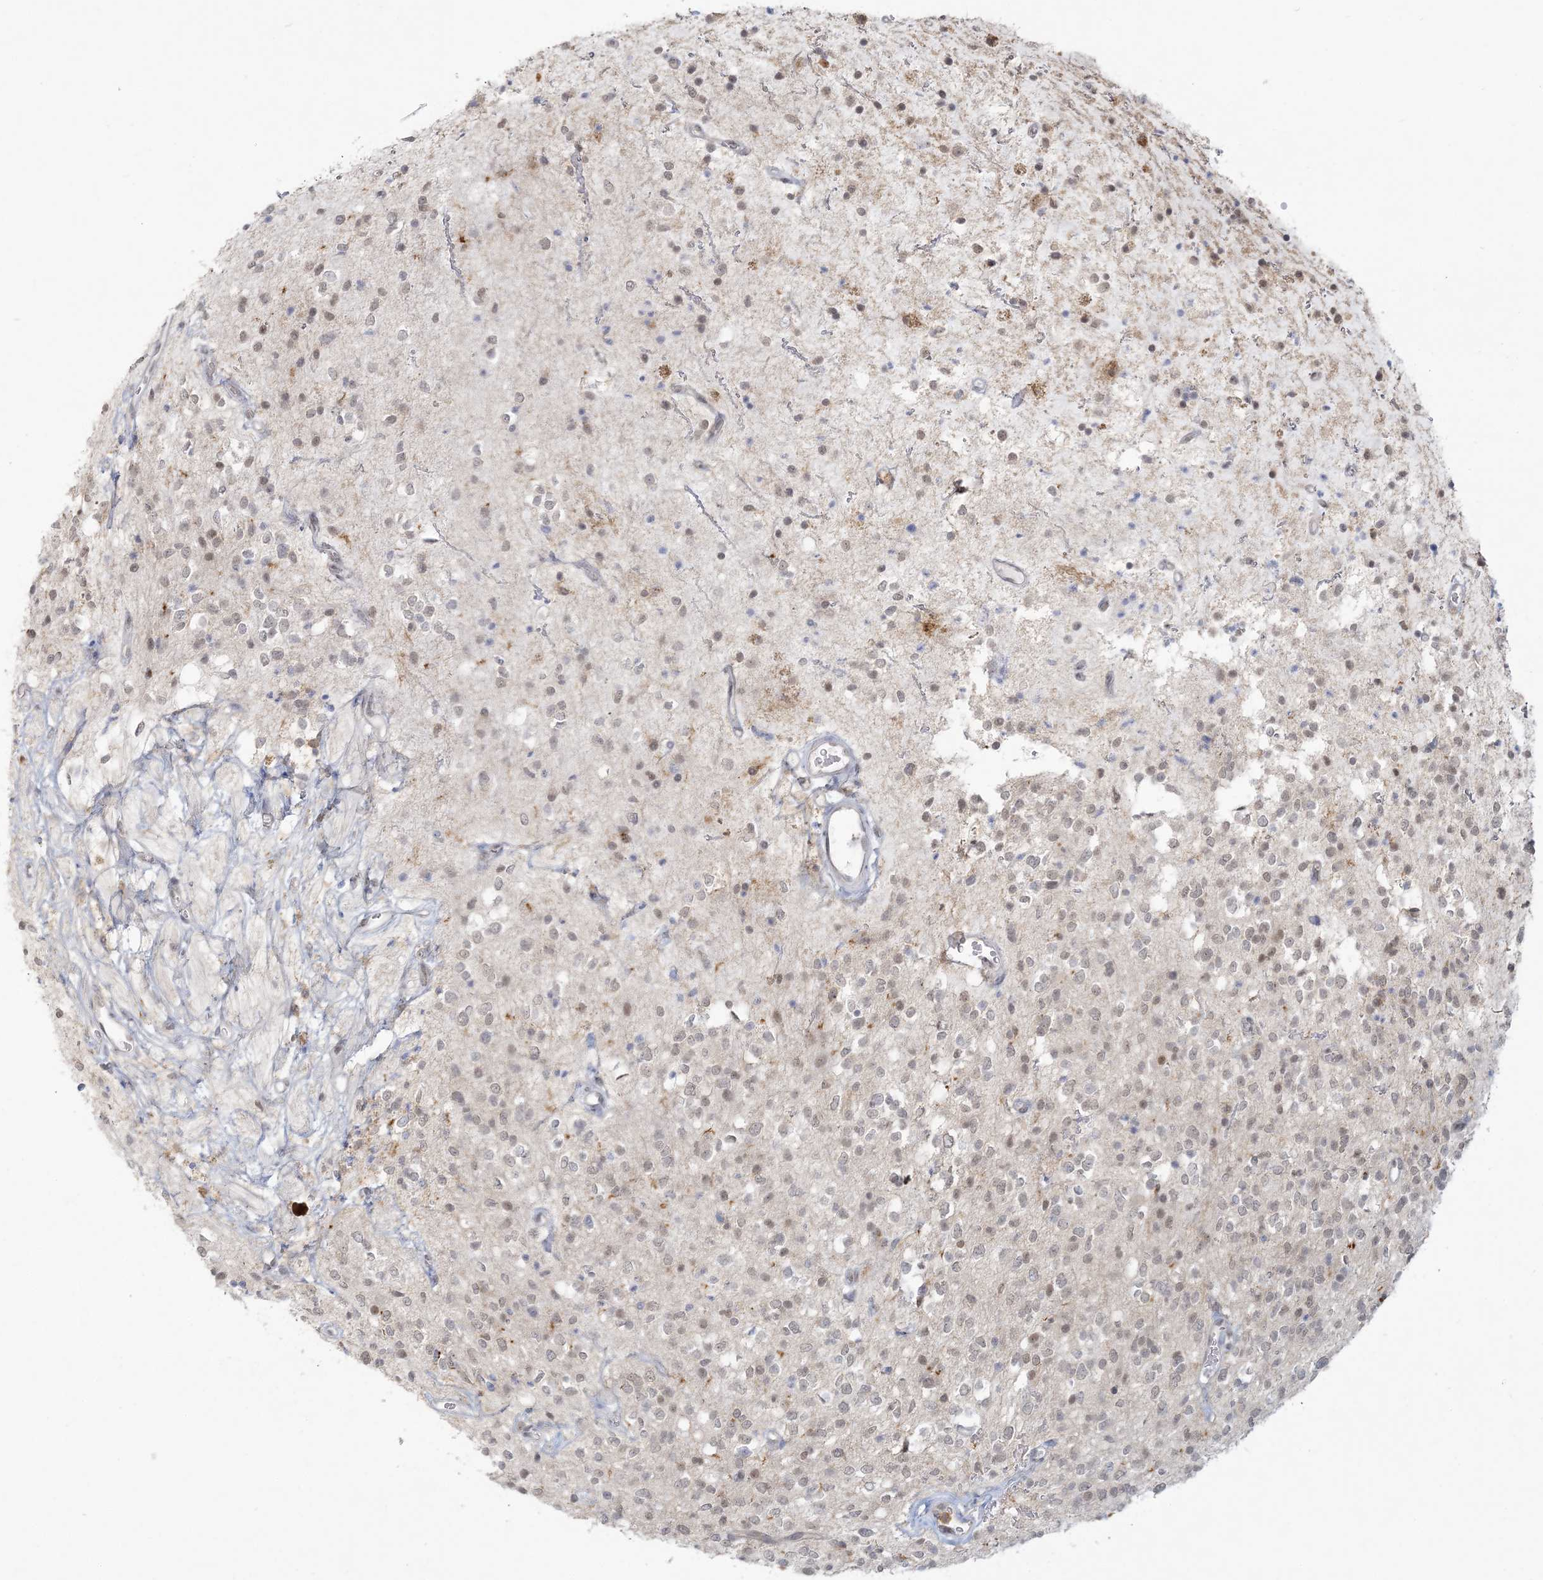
{"staining": {"intensity": "weak", "quantity": "25%-75%", "location": "nuclear"}, "tissue": "glioma", "cell_type": "Tumor cells", "image_type": "cancer", "snomed": [{"axis": "morphology", "description": "Glioma, malignant, High grade"}, {"axis": "topography", "description": "Brain"}], "caption": "Immunohistochemical staining of high-grade glioma (malignant) demonstrates weak nuclear protein positivity in about 25%-75% of tumor cells.", "gene": "ANKS1A", "patient": {"sex": "male", "age": 34}}